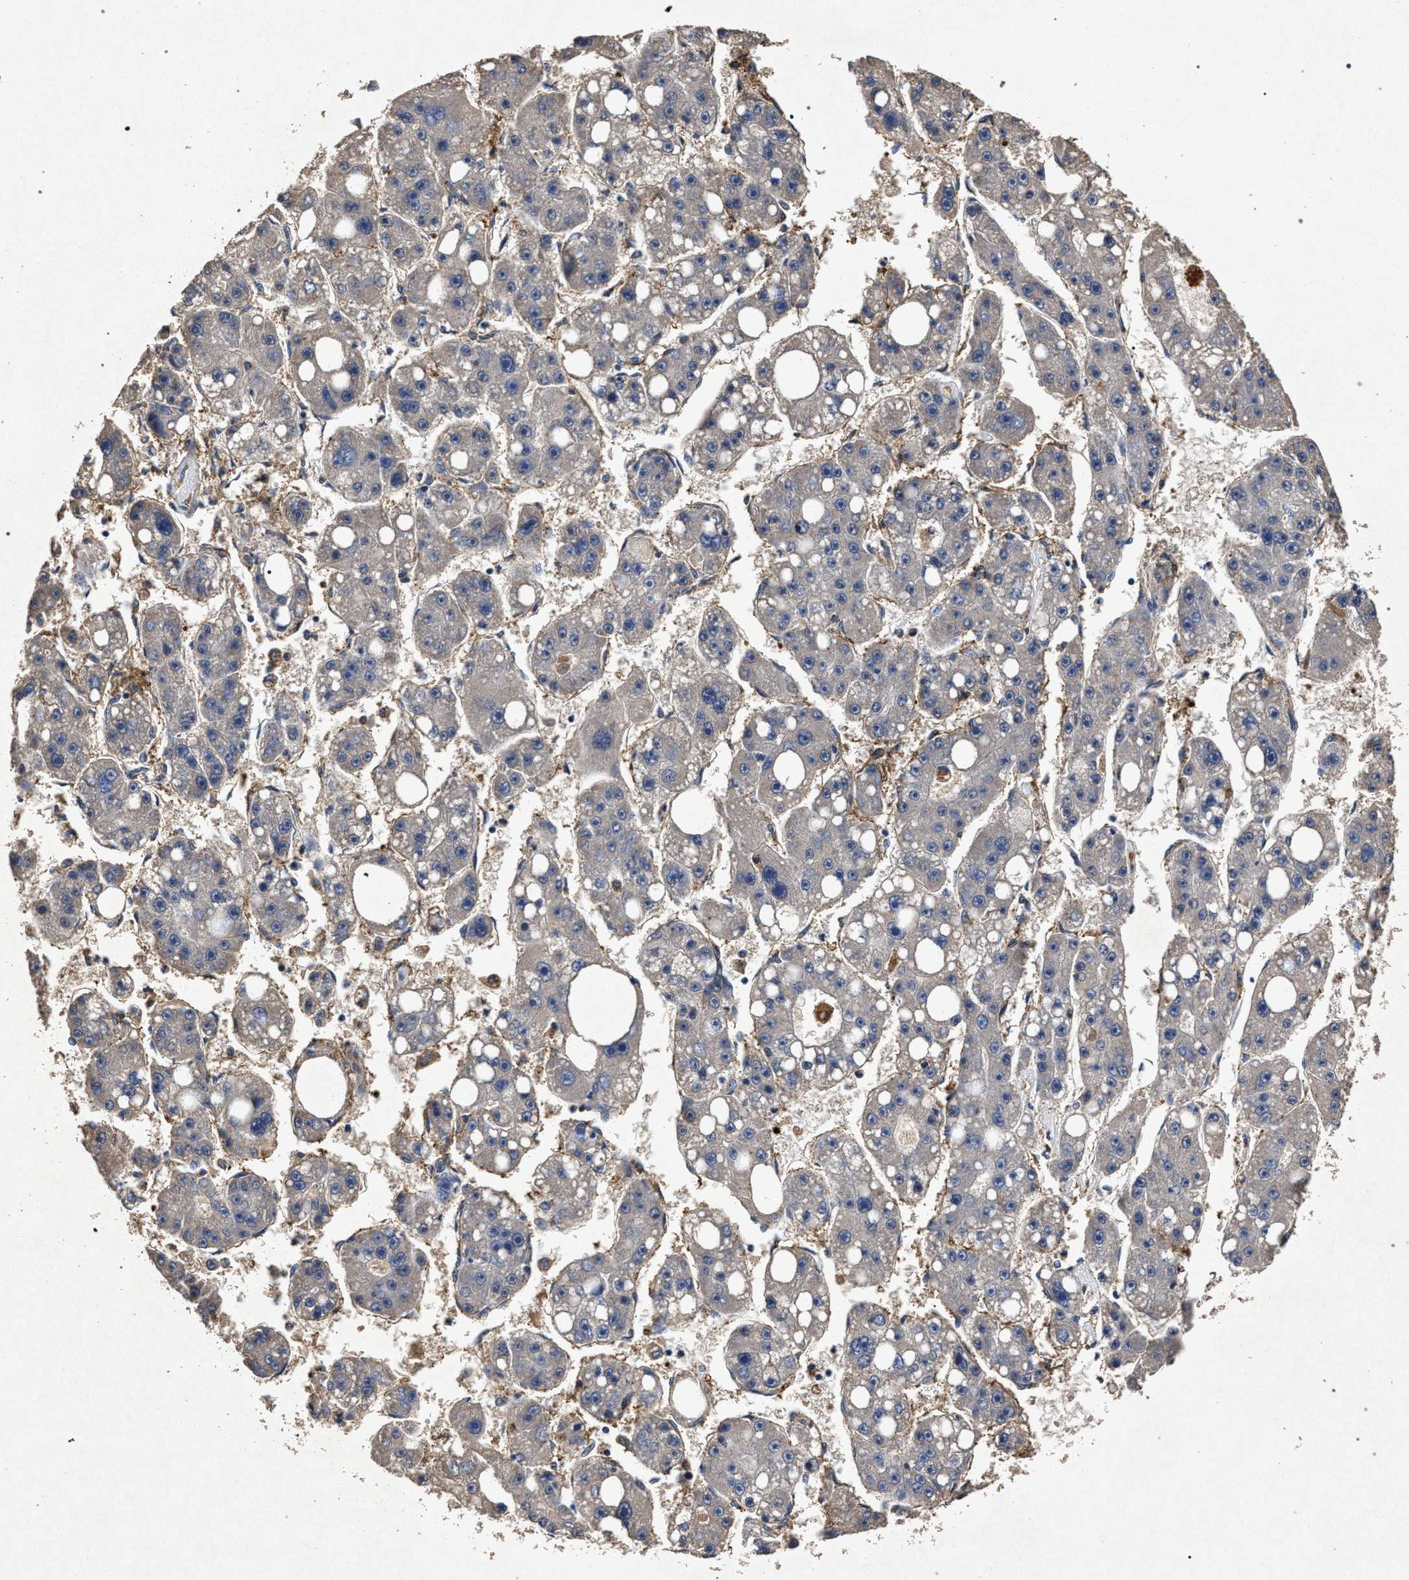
{"staining": {"intensity": "negative", "quantity": "none", "location": "none"}, "tissue": "liver cancer", "cell_type": "Tumor cells", "image_type": "cancer", "snomed": [{"axis": "morphology", "description": "Carcinoma, Hepatocellular, NOS"}, {"axis": "topography", "description": "Liver"}], "caption": "Hepatocellular carcinoma (liver) stained for a protein using immunohistochemistry (IHC) exhibits no positivity tumor cells.", "gene": "MARCKS", "patient": {"sex": "female", "age": 61}}